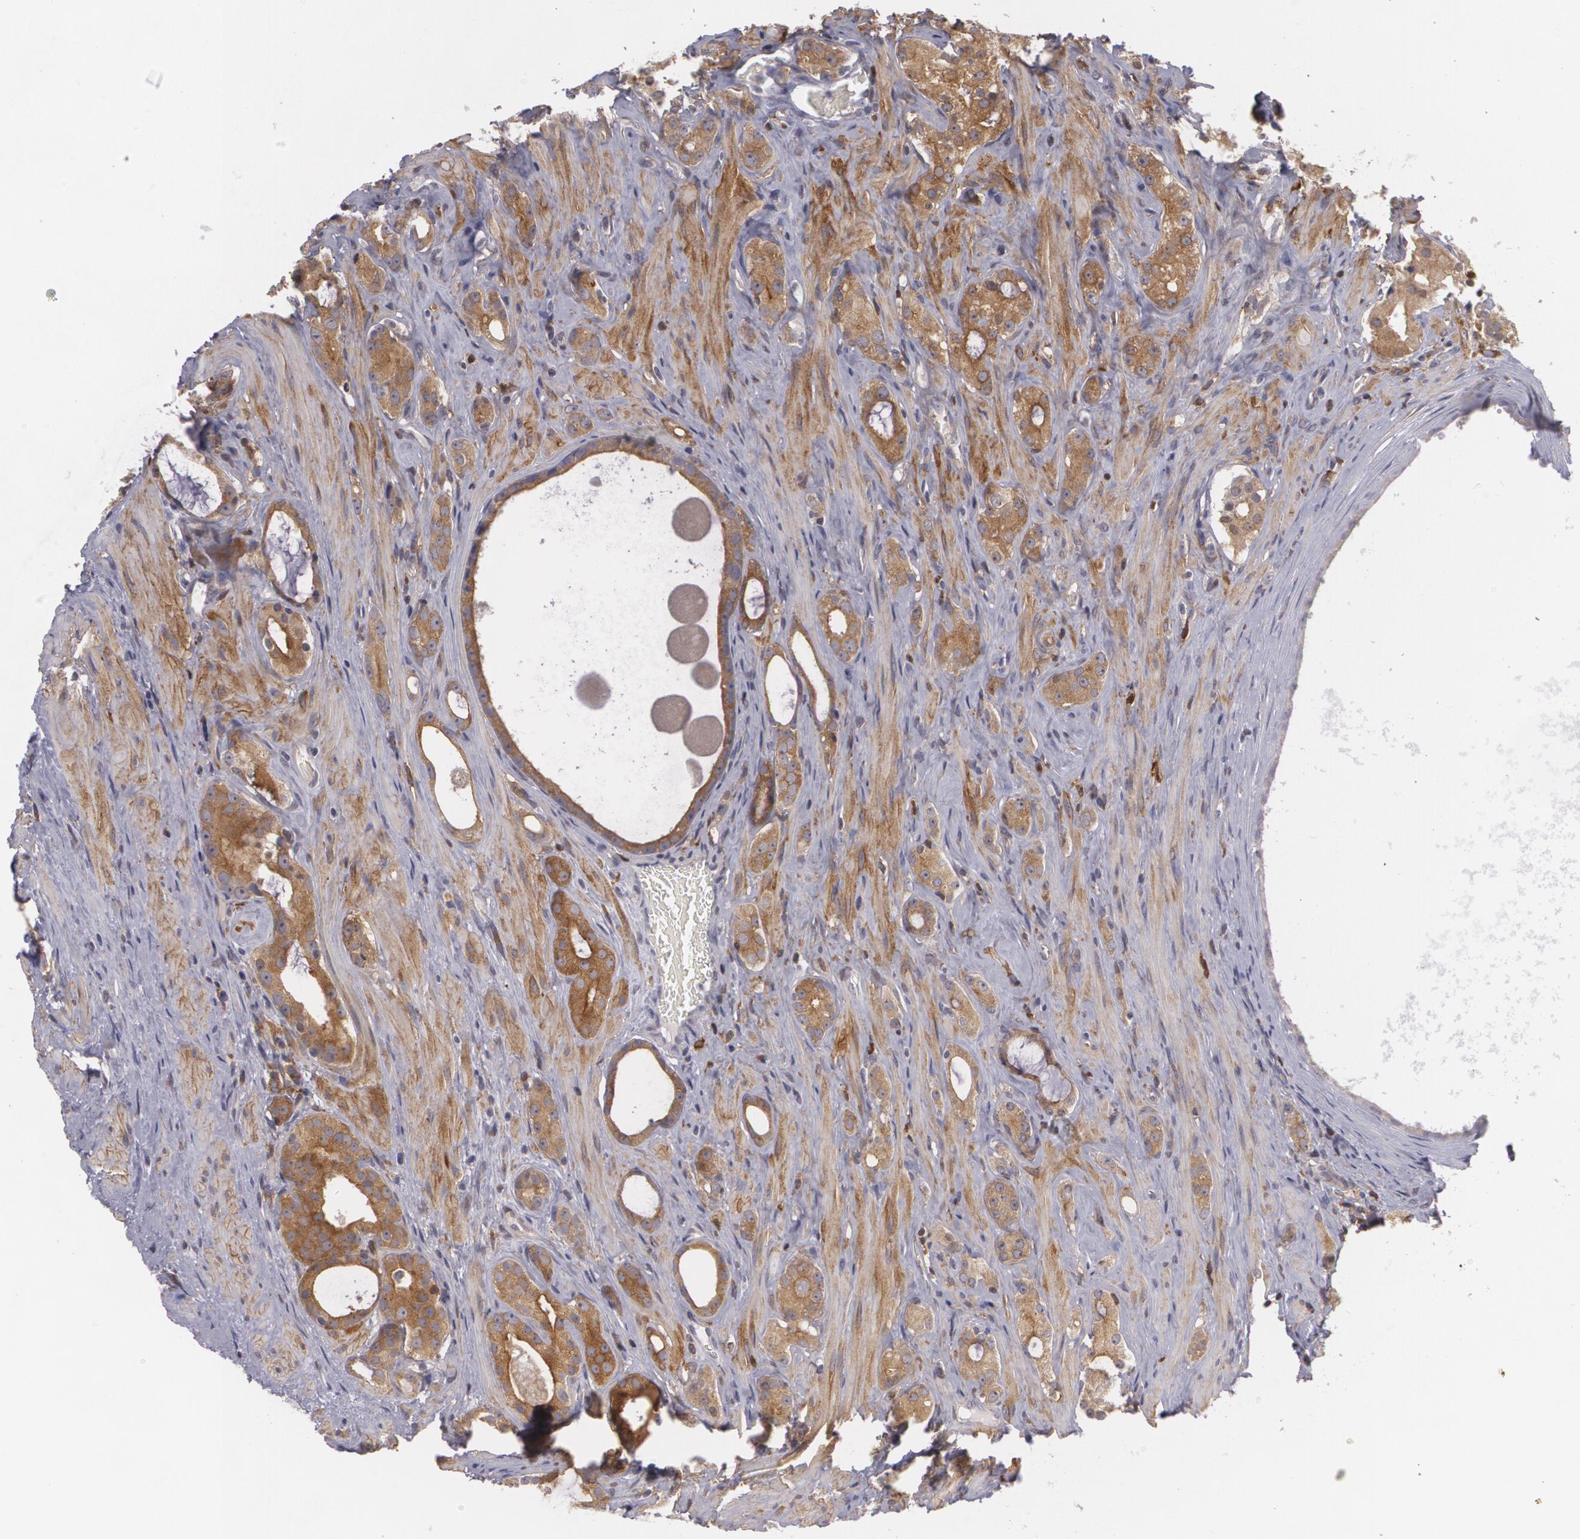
{"staining": {"intensity": "moderate", "quantity": ">75%", "location": "cytoplasmic/membranous"}, "tissue": "prostate cancer", "cell_type": "Tumor cells", "image_type": "cancer", "snomed": [{"axis": "morphology", "description": "Adenocarcinoma, Medium grade"}, {"axis": "topography", "description": "Prostate"}], "caption": "Protein analysis of medium-grade adenocarcinoma (prostate) tissue reveals moderate cytoplasmic/membranous positivity in approximately >75% of tumor cells. The staining is performed using DAB (3,3'-diaminobenzidine) brown chromogen to label protein expression. The nuclei are counter-stained blue using hematoxylin.", "gene": "BIN1", "patient": {"sex": "male", "age": 73}}